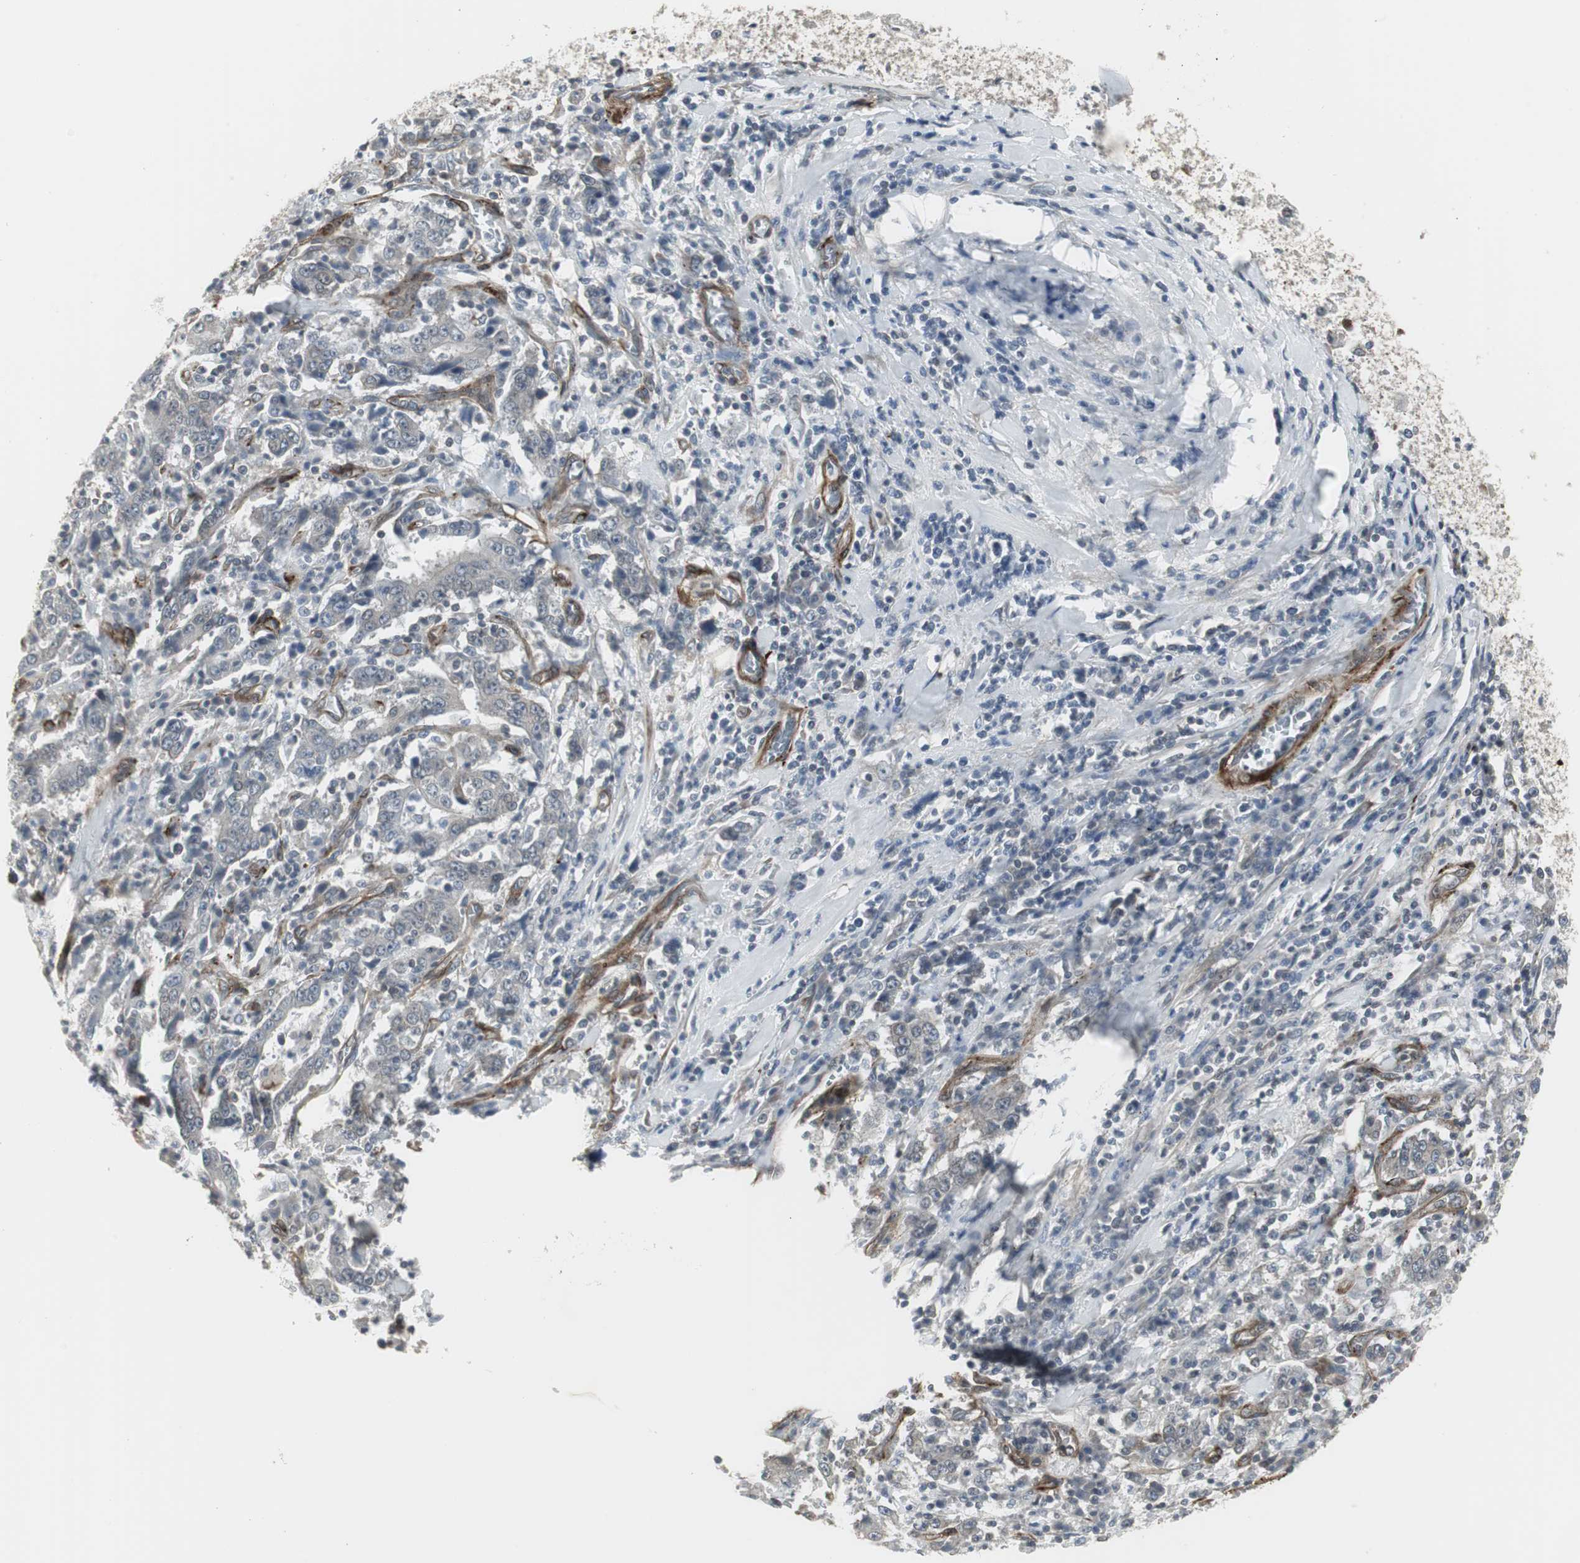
{"staining": {"intensity": "negative", "quantity": "none", "location": "none"}, "tissue": "stomach cancer", "cell_type": "Tumor cells", "image_type": "cancer", "snomed": [{"axis": "morphology", "description": "Normal tissue, NOS"}, {"axis": "morphology", "description": "Adenocarcinoma, NOS"}, {"axis": "topography", "description": "Stomach, upper"}, {"axis": "topography", "description": "Stomach"}], "caption": "A photomicrograph of stomach cancer (adenocarcinoma) stained for a protein shows no brown staining in tumor cells.", "gene": "SCYL3", "patient": {"sex": "male", "age": 59}}